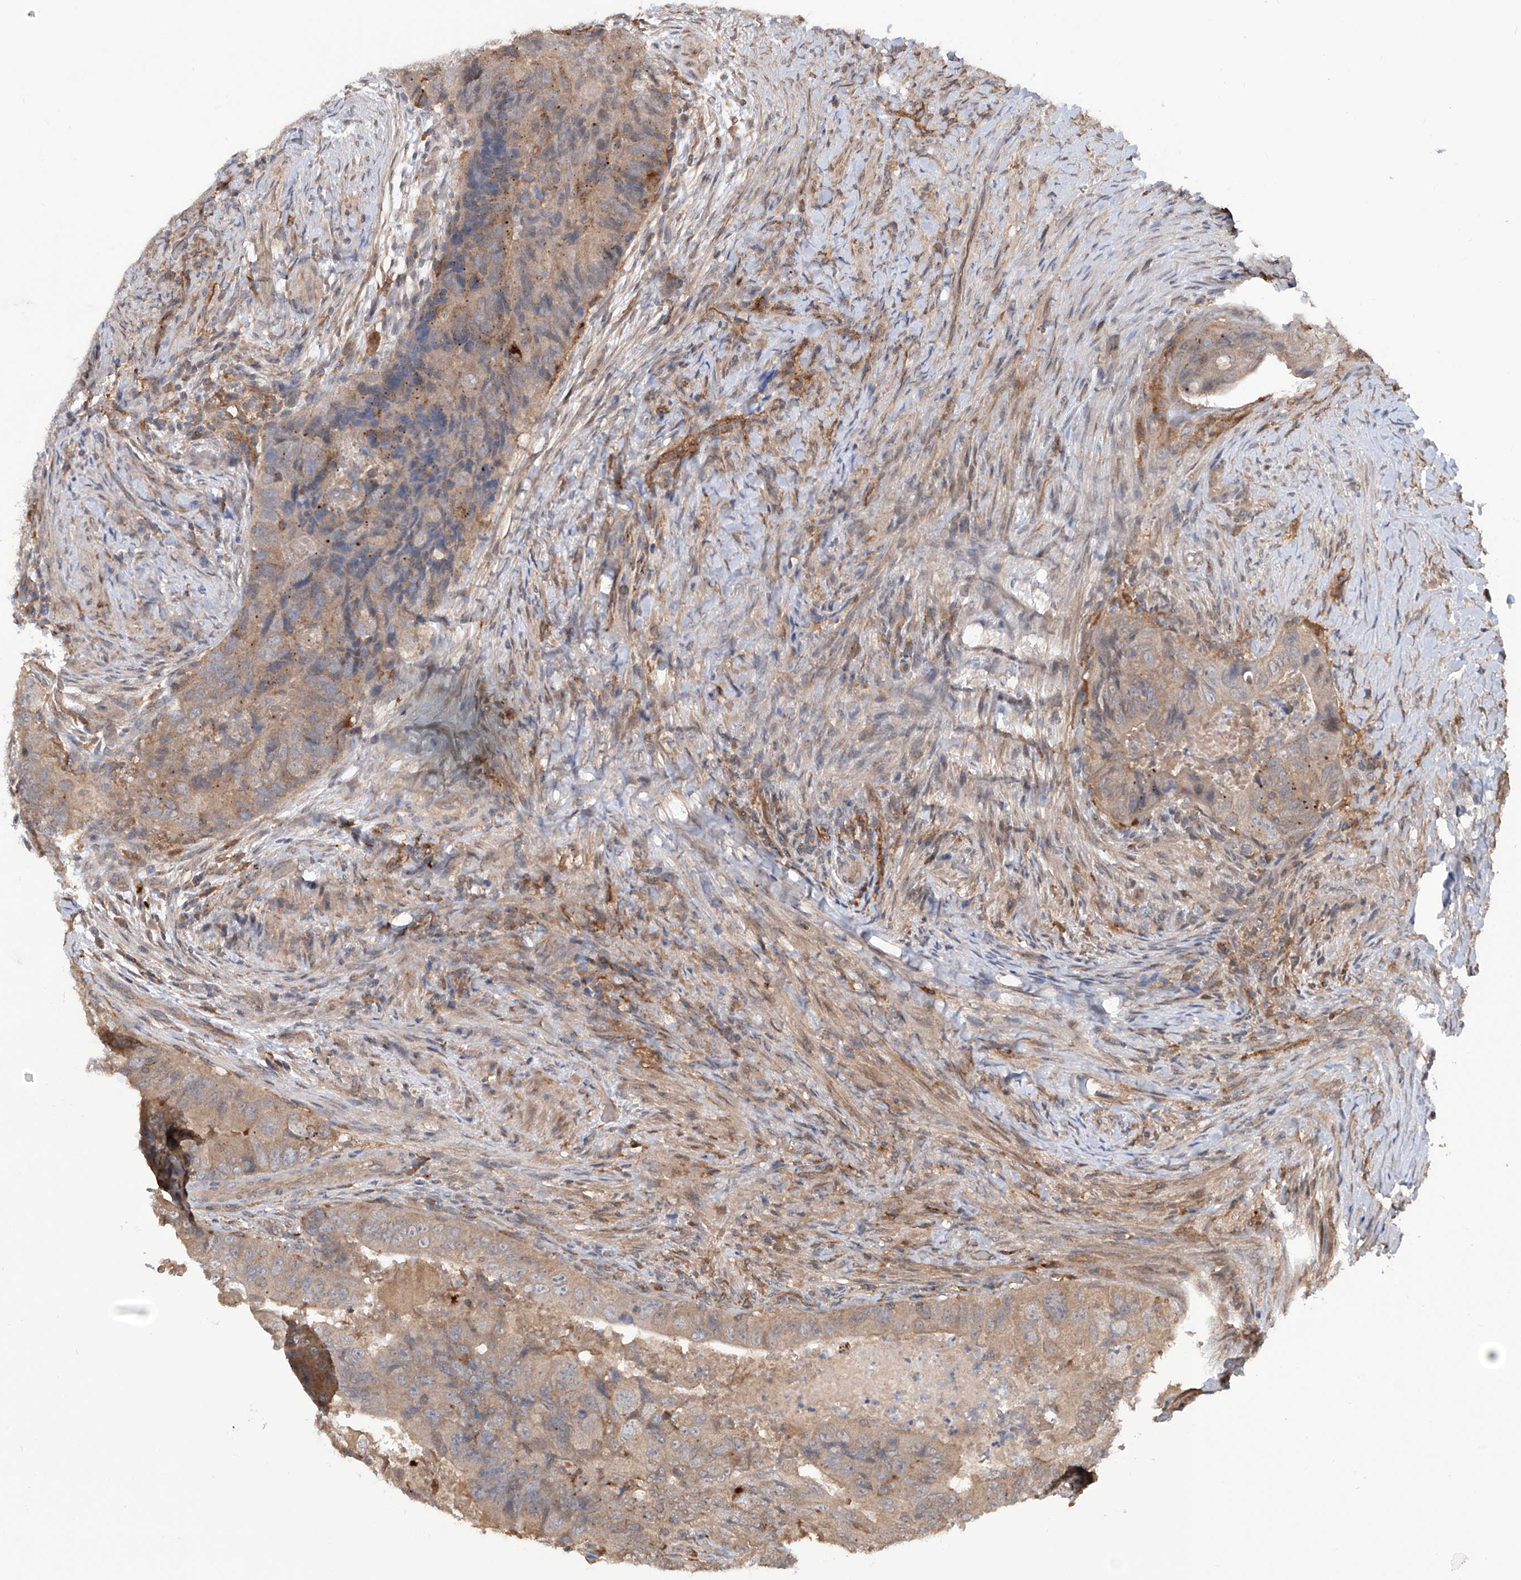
{"staining": {"intensity": "weak", "quantity": "<25%", "location": "cytoplasmic/membranous"}, "tissue": "colorectal cancer", "cell_type": "Tumor cells", "image_type": "cancer", "snomed": [{"axis": "morphology", "description": "Adenocarcinoma, NOS"}, {"axis": "topography", "description": "Rectum"}], "caption": "Immunohistochemistry (IHC) photomicrograph of neoplastic tissue: adenocarcinoma (colorectal) stained with DAB (3,3'-diaminobenzidine) displays no significant protein staining in tumor cells. (DAB immunohistochemistry (IHC) with hematoxylin counter stain).", "gene": "HOXC8", "patient": {"sex": "male", "age": 63}}